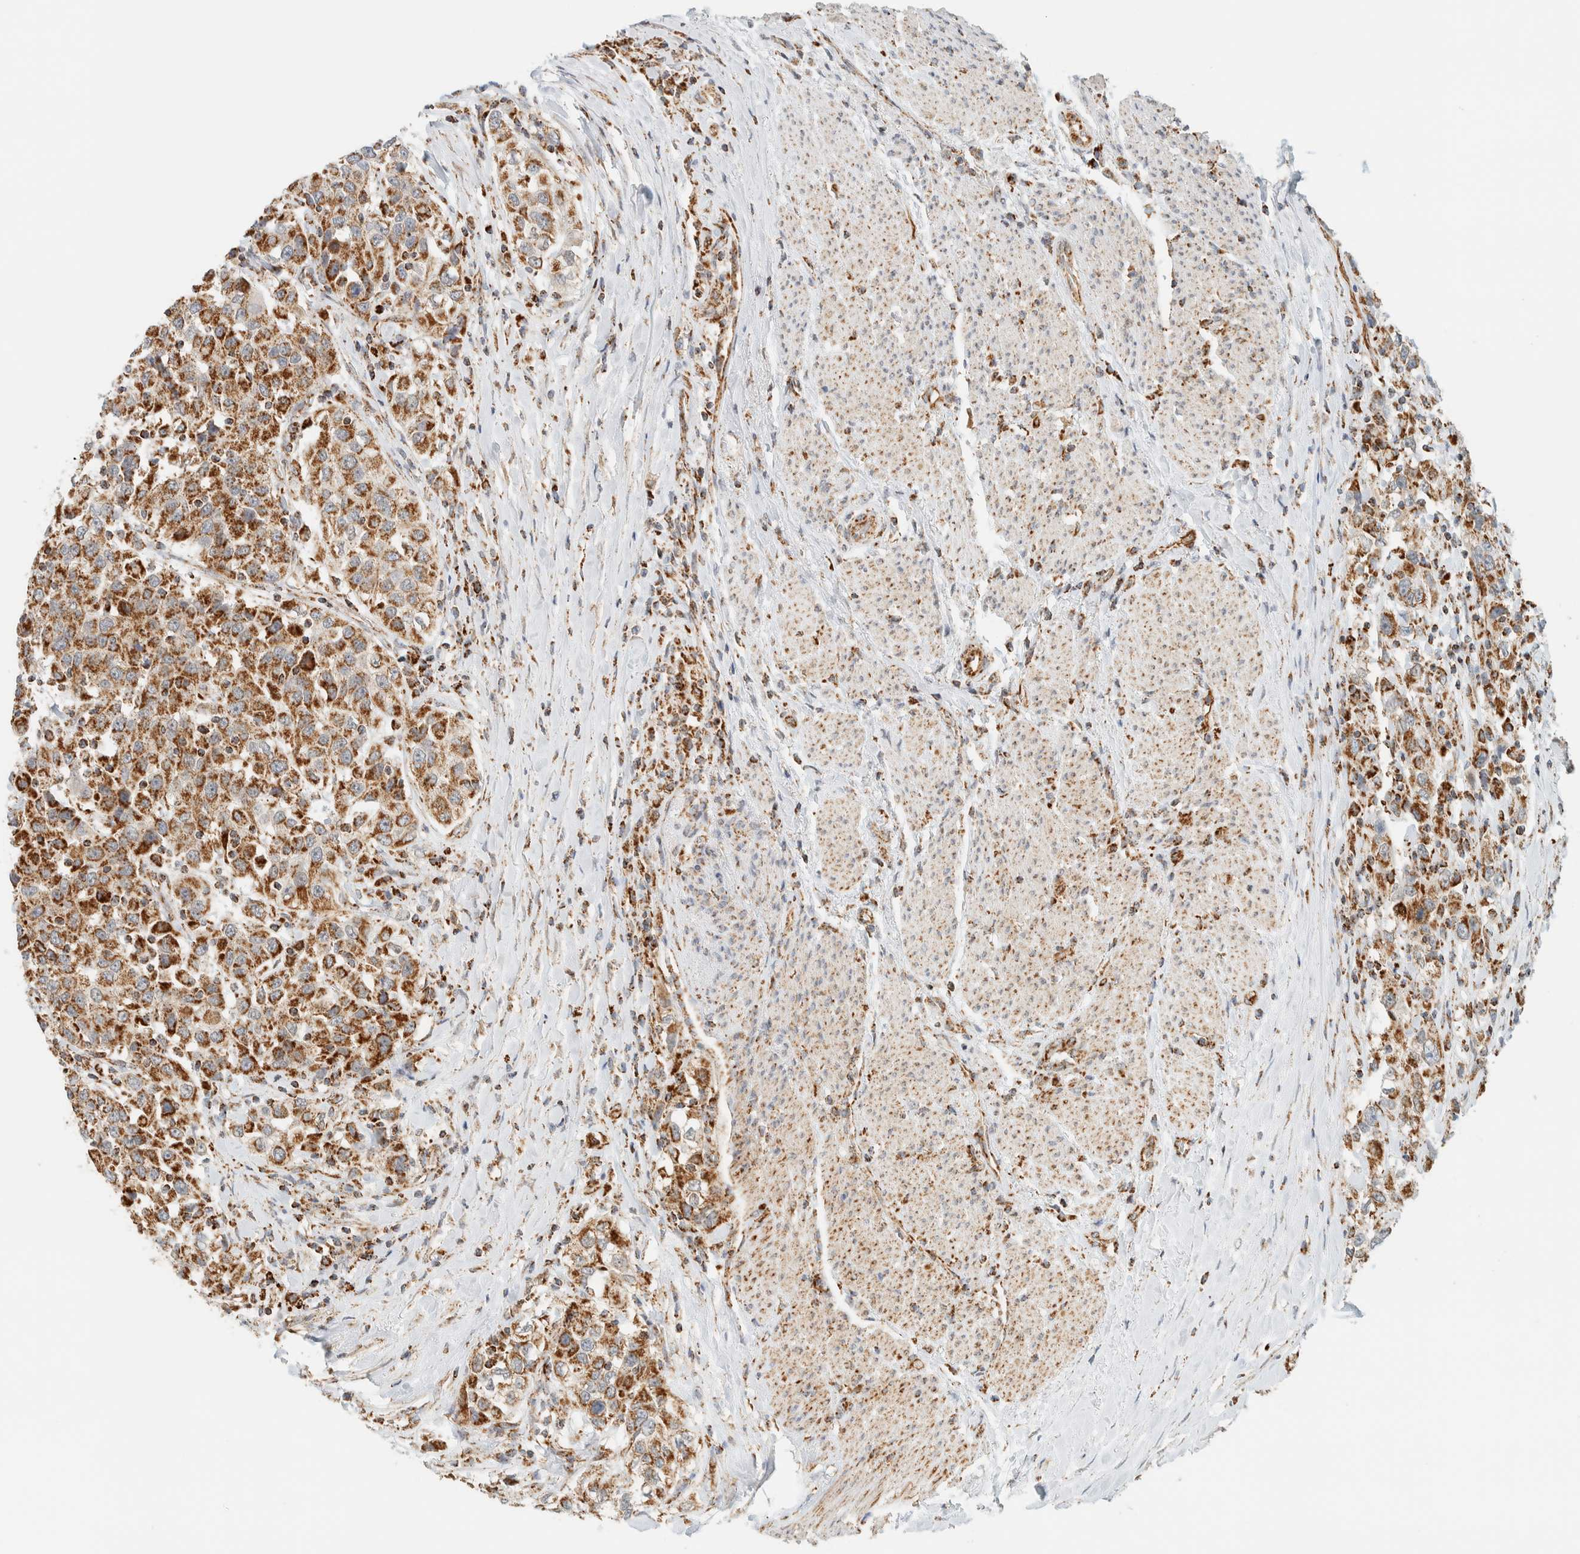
{"staining": {"intensity": "moderate", "quantity": ">75%", "location": "cytoplasmic/membranous"}, "tissue": "urothelial cancer", "cell_type": "Tumor cells", "image_type": "cancer", "snomed": [{"axis": "morphology", "description": "Urothelial carcinoma, High grade"}, {"axis": "topography", "description": "Urinary bladder"}], "caption": "About >75% of tumor cells in human high-grade urothelial carcinoma display moderate cytoplasmic/membranous protein expression as visualized by brown immunohistochemical staining.", "gene": "KIFAP3", "patient": {"sex": "female", "age": 80}}